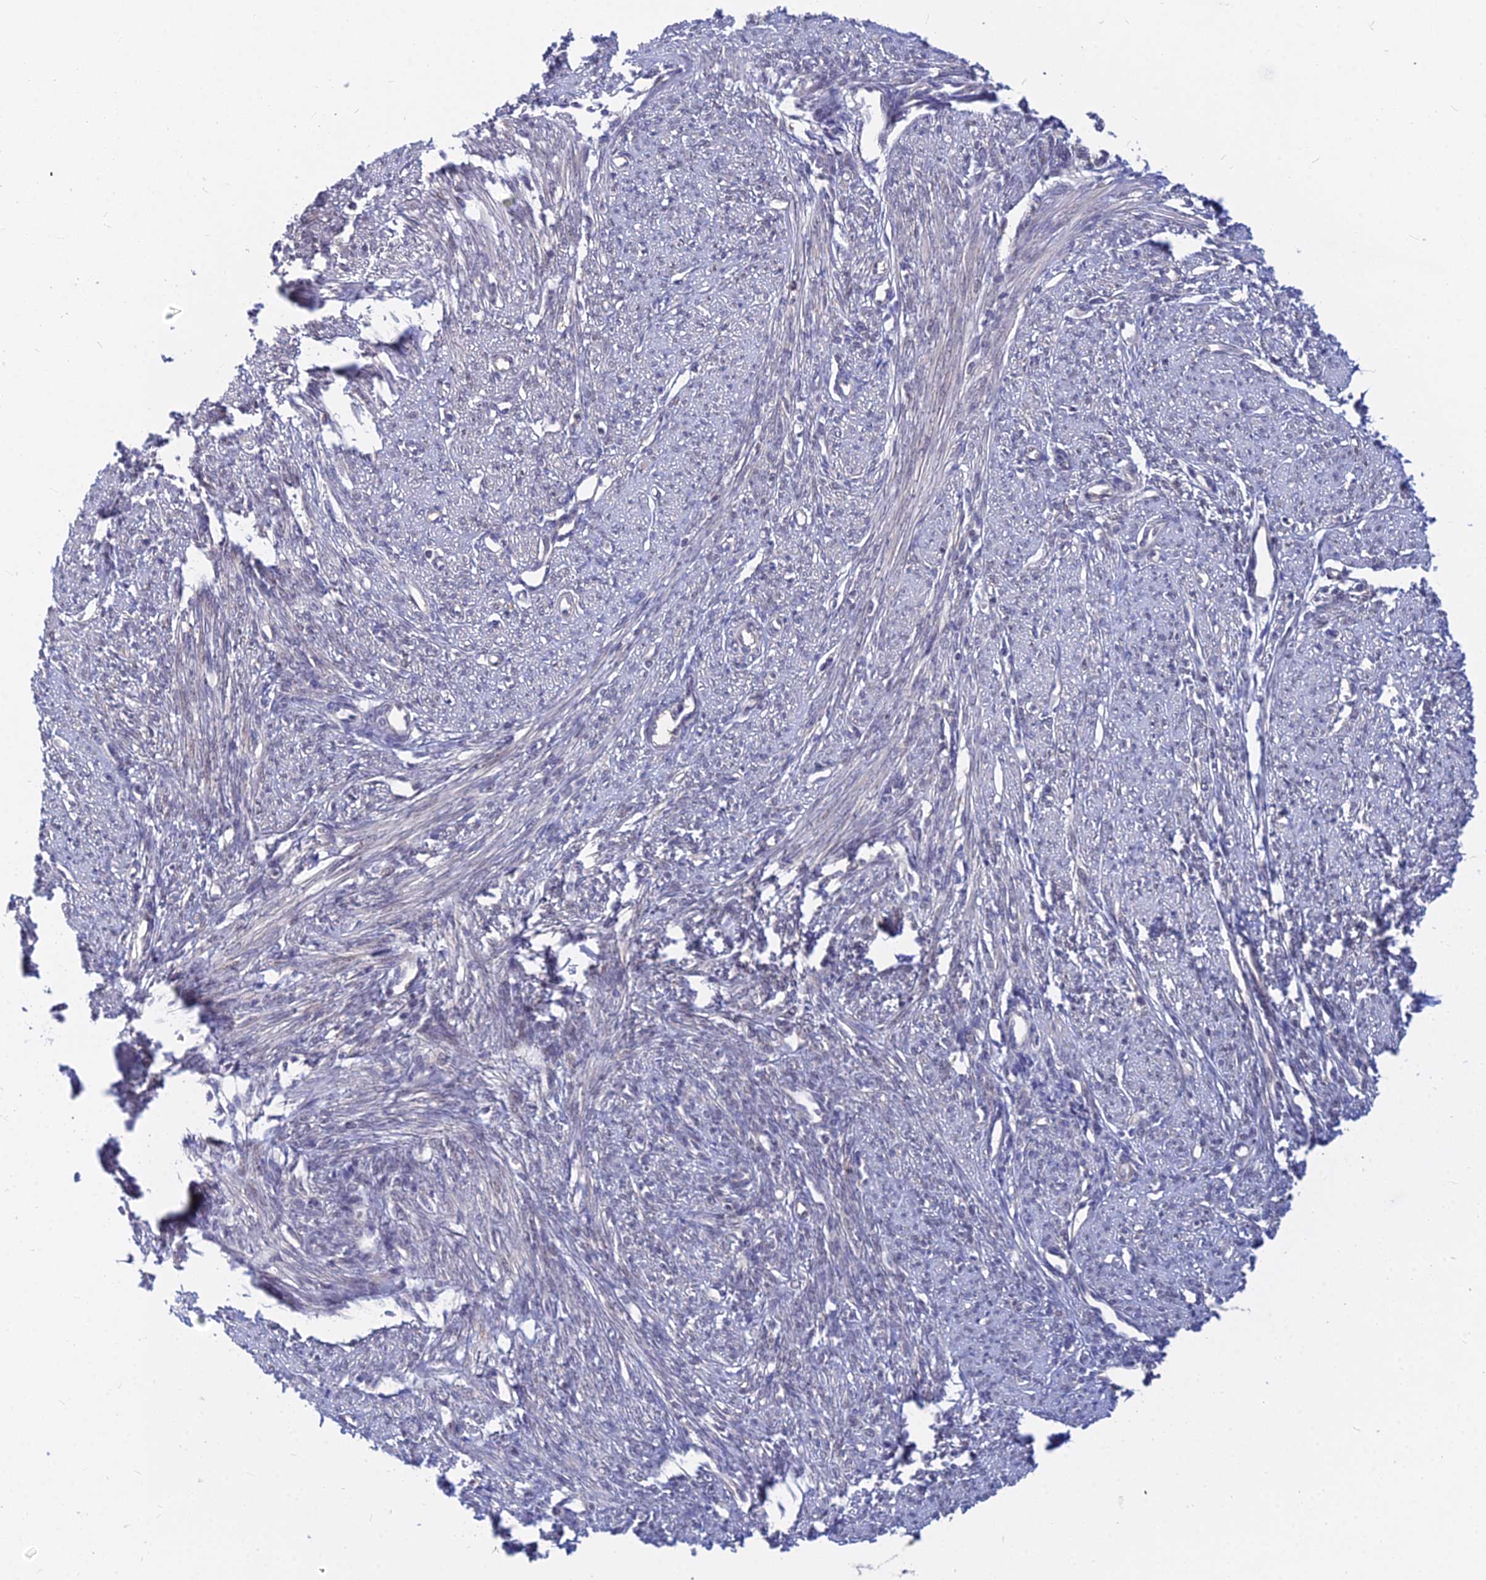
{"staining": {"intensity": "negative", "quantity": "none", "location": "none"}, "tissue": "smooth muscle", "cell_type": "Smooth muscle cells", "image_type": "normal", "snomed": [{"axis": "morphology", "description": "Normal tissue, NOS"}, {"axis": "topography", "description": "Smooth muscle"}, {"axis": "topography", "description": "Uterus"}], "caption": "Smooth muscle cells are negative for protein expression in normal human smooth muscle.", "gene": "B3GALT4", "patient": {"sex": "female", "age": 59}}